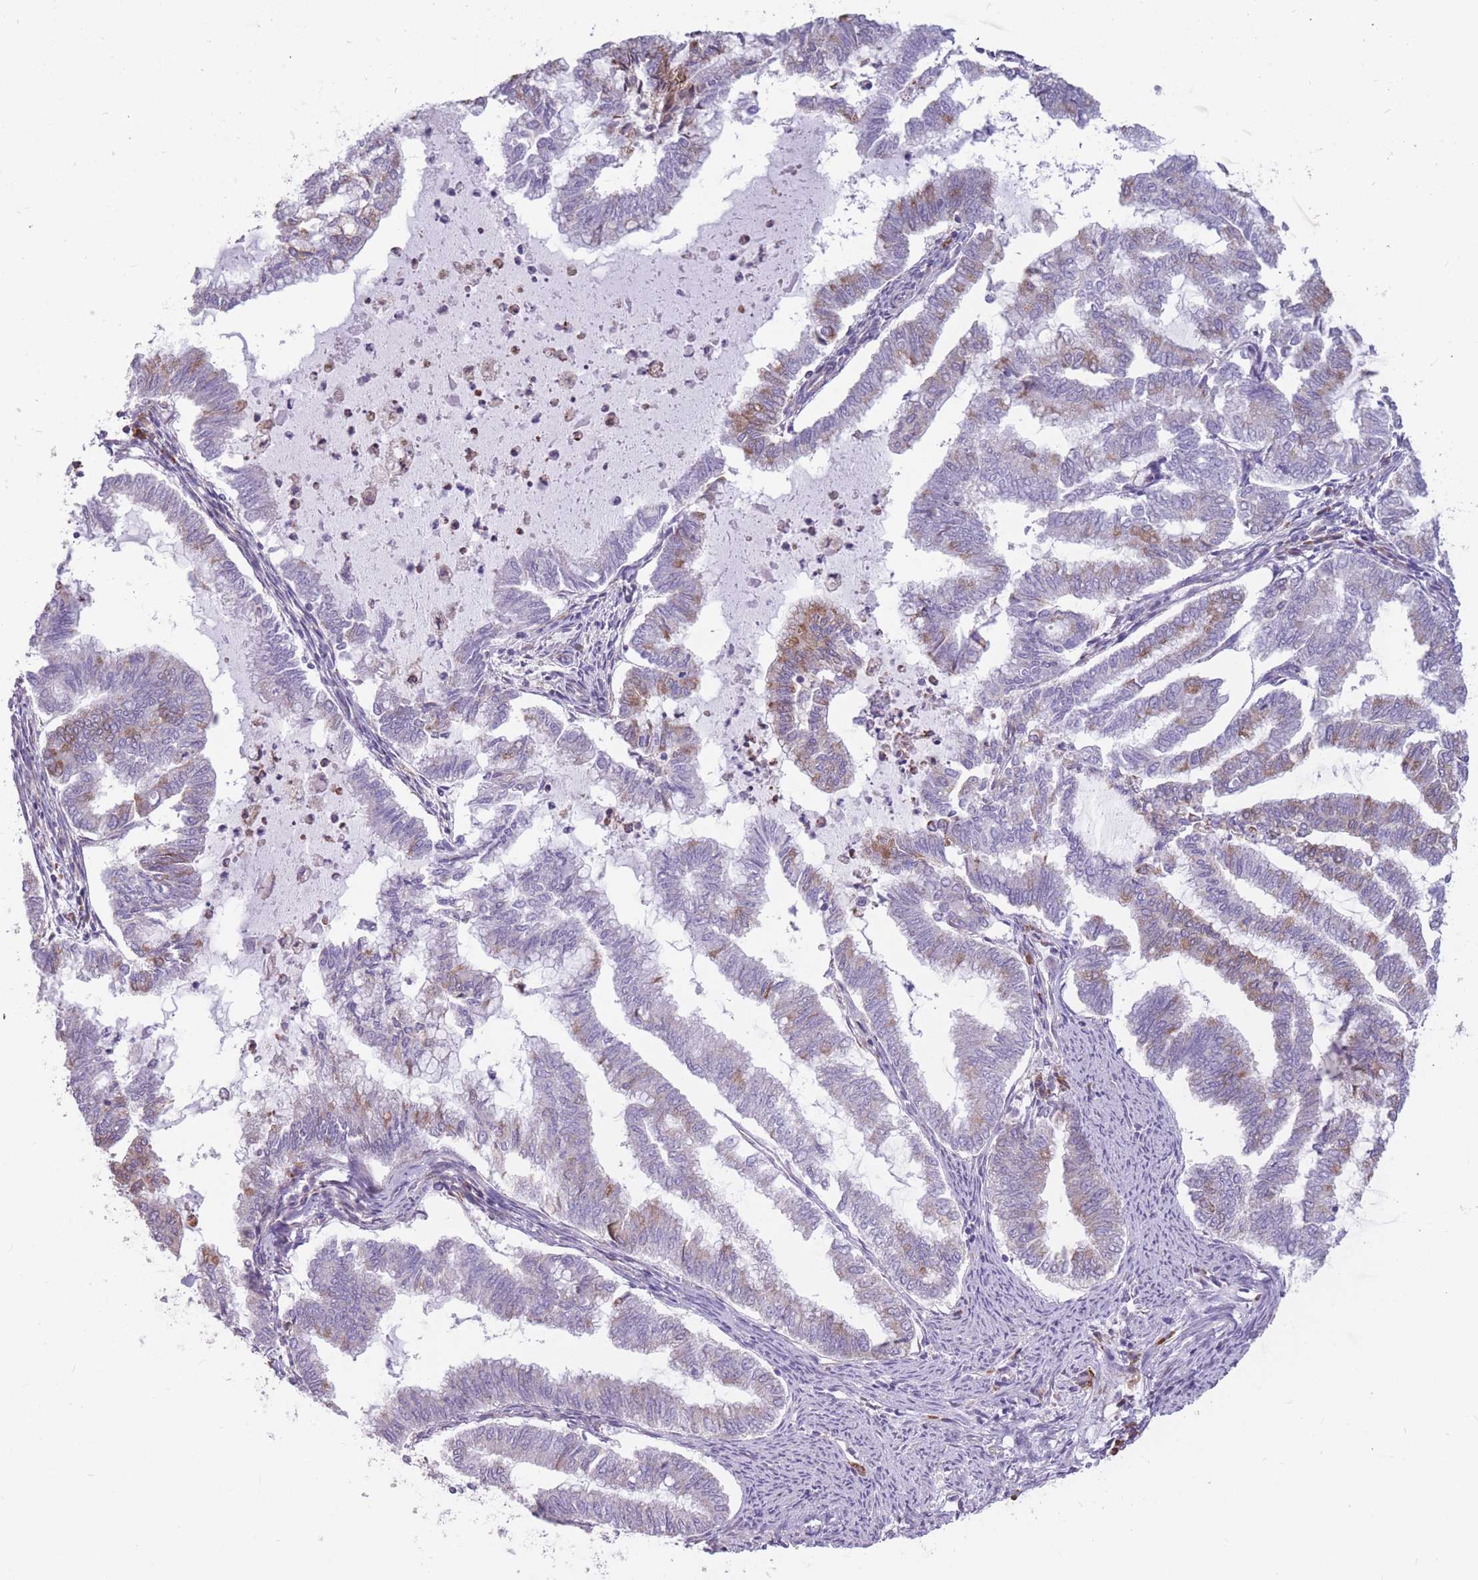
{"staining": {"intensity": "moderate", "quantity": "<25%", "location": "cytoplasmic/membranous"}, "tissue": "endometrial cancer", "cell_type": "Tumor cells", "image_type": "cancer", "snomed": [{"axis": "morphology", "description": "Adenocarcinoma, NOS"}, {"axis": "topography", "description": "Endometrium"}], "caption": "DAB (3,3'-diaminobenzidine) immunohistochemical staining of endometrial cancer displays moderate cytoplasmic/membranous protein expression in approximately <25% of tumor cells. (brown staining indicates protein expression, while blue staining denotes nuclei).", "gene": "TRAPPC5", "patient": {"sex": "female", "age": 79}}